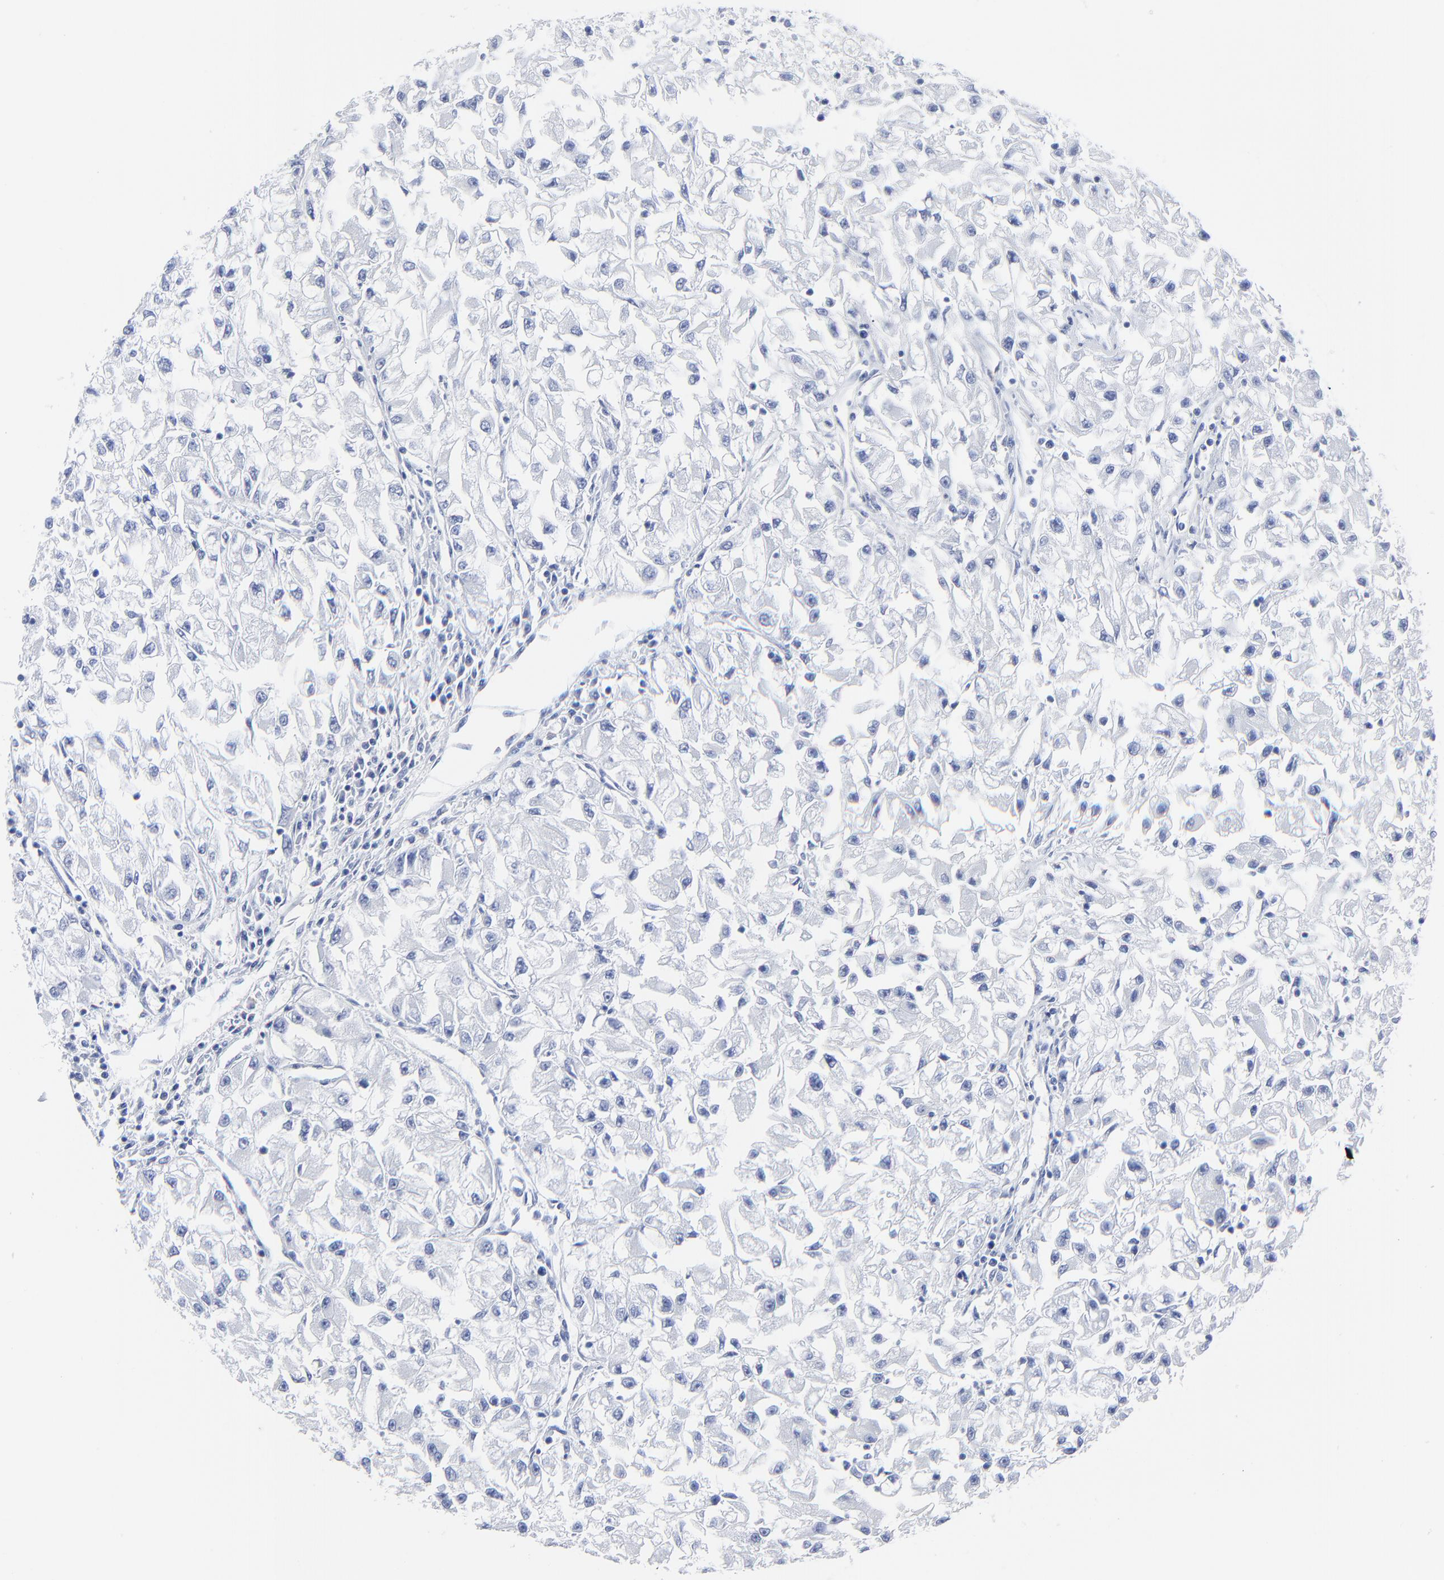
{"staining": {"intensity": "negative", "quantity": "none", "location": "none"}, "tissue": "renal cancer", "cell_type": "Tumor cells", "image_type": "cancer", "snomed": [{"axis": "morphology", "description": "Adenocarcinoma, NOS"}, {"axis": "topography", "description": "Kidney"}], "caption": "The histopathology image shows no significant positivity in tumor cells of adenocarcinoma (renal). Nuclei are stained in blue.", "gene": "PSD3", "patient": {"sex": "male", "age": 59}}